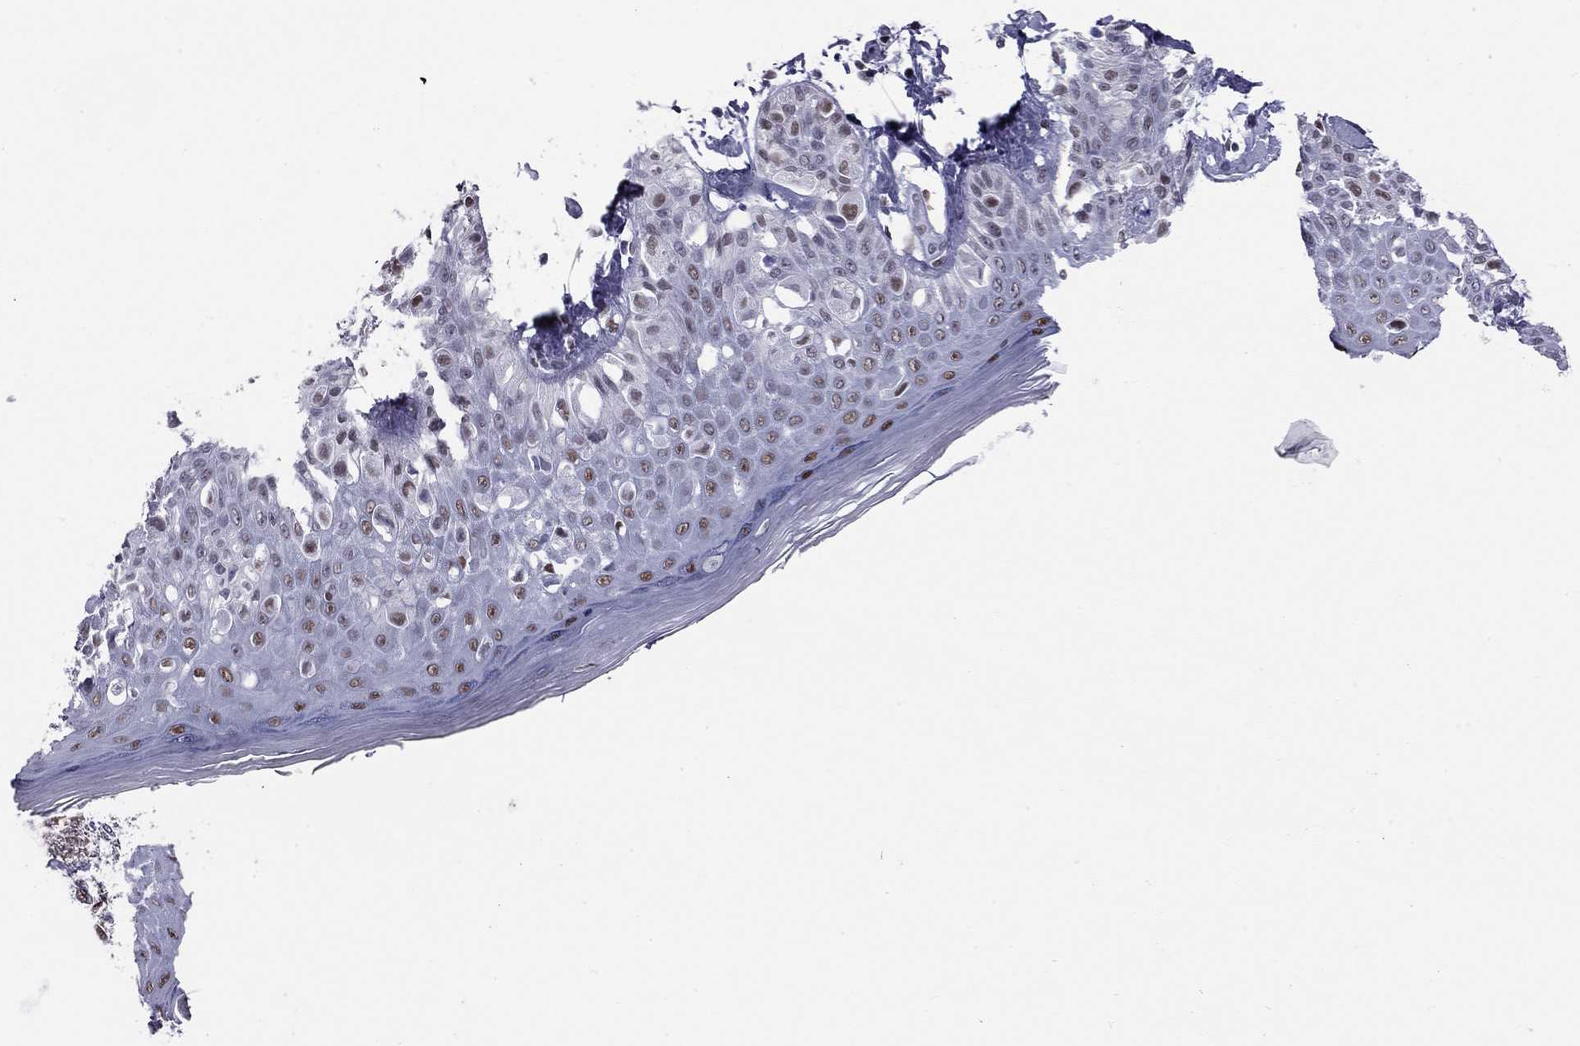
{"staining": {"intensity": "moderate", "quantity": "25%-75%", "location": "nuclear"}, "tissue": "melanoma", "cell_type": "Tumor cells", "image_type": "cancer", "snomed": [{"axis": "morphology", "description": "Malignant melanoma, NOS"}, {"axis": "topography", "description": "Skin"}], "caption": "Melanoma stained with a protein marker displays moderate staining in tumor cells.", "gene": "PCGF3", "patient": {"sex": "female", "age": 73}}